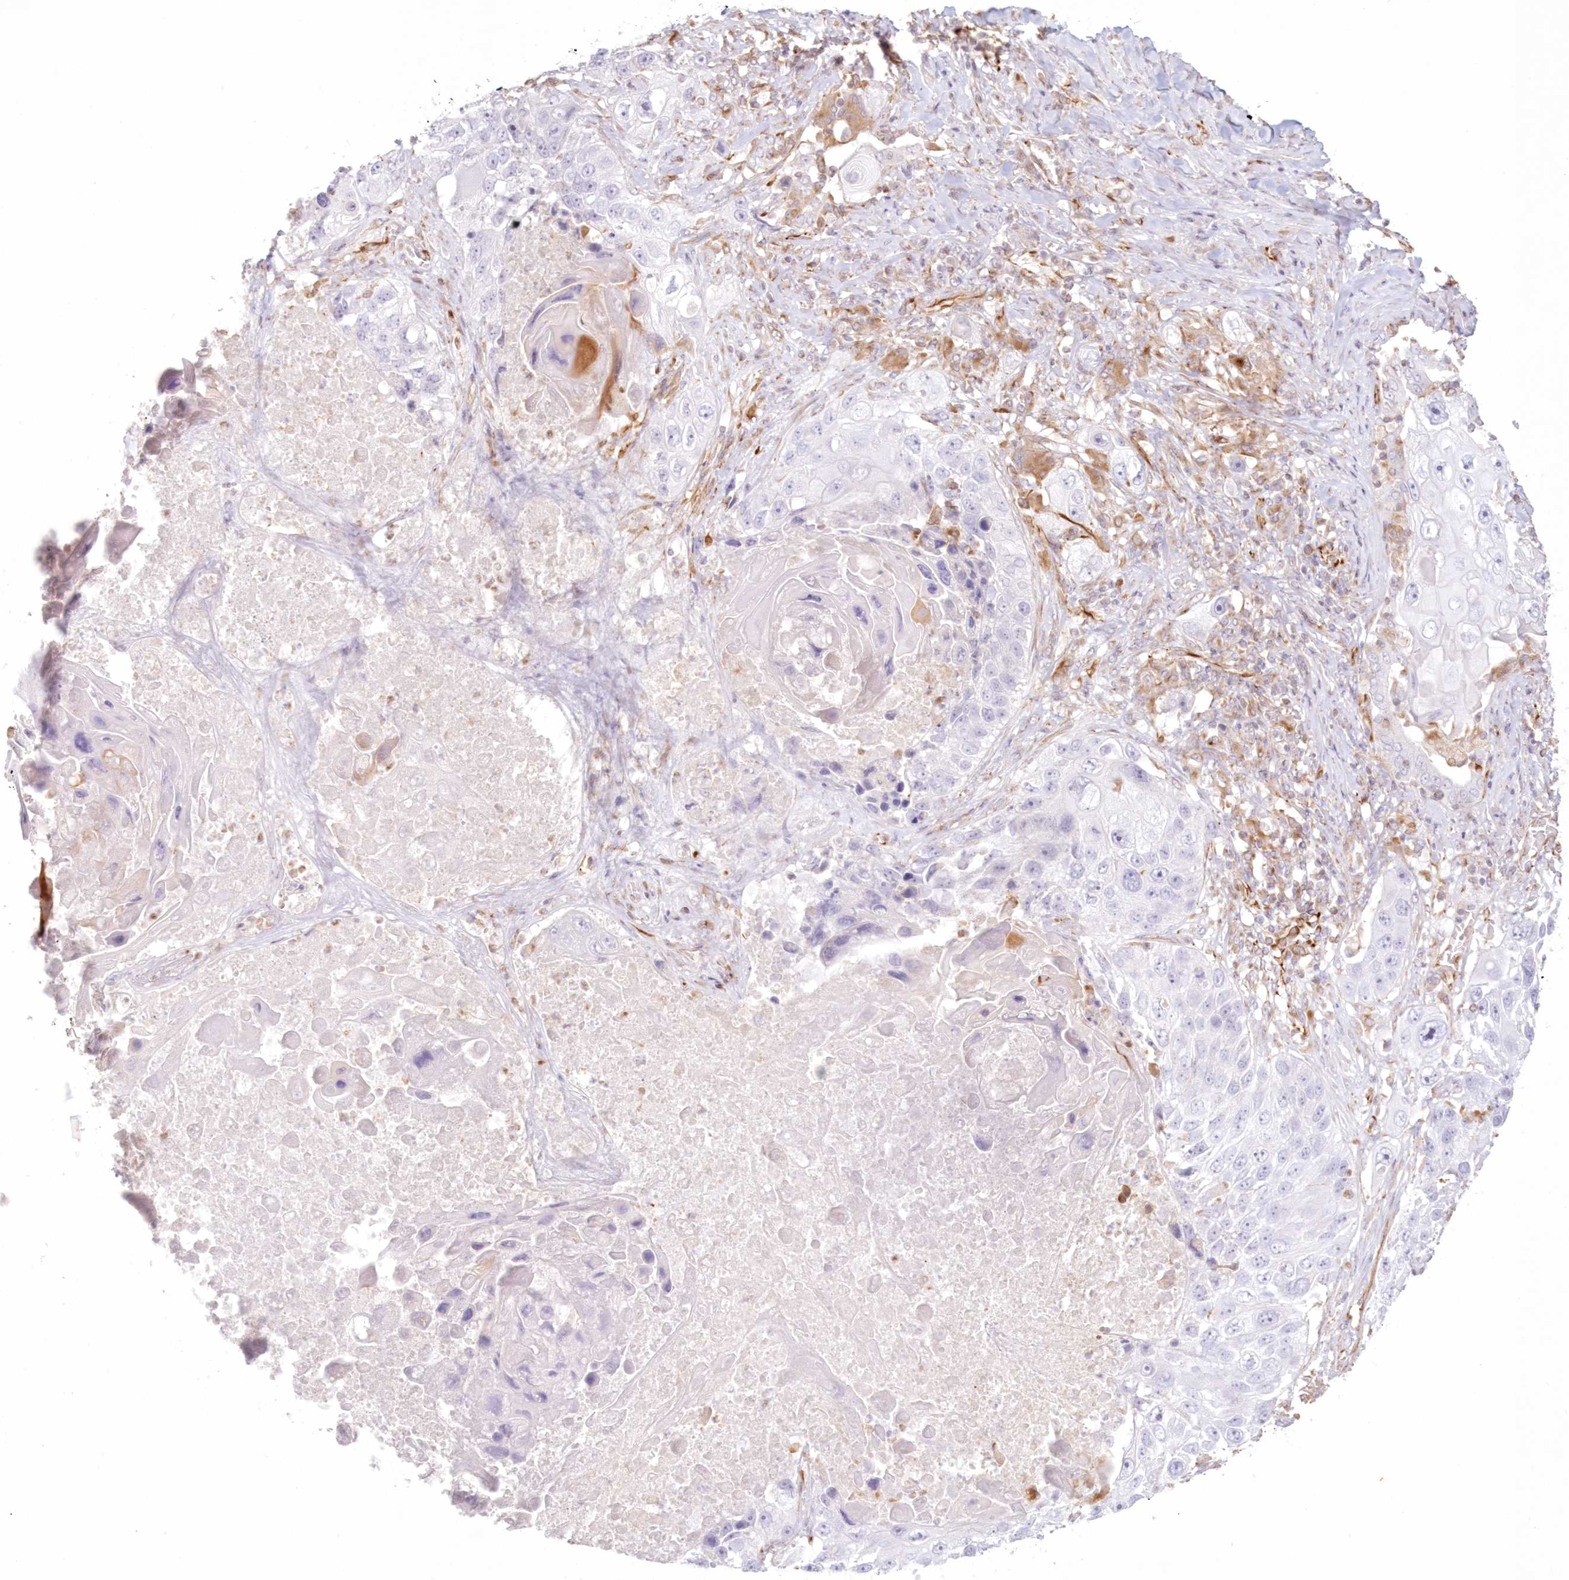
{"staining": {"intensity": "negative", "quantity": "none", "location": "none"}, "tissue": "lung cancer", "cell_type": "Tumor cells", "image_type": "cancer", "snomed": [{"axis": "morphology", "description": "Squamous cell carcinoma, NOS"}, {"axis": "topography", "description": "Lung"}], "caption": "Immunohistochemistry image of lung cancer stained for a protein (brown), which reveals no expression in tumor cells. Brightfield microscopy of immunohistochemistry stained with DAB (3,3'-diaminobenzidine) (brown) and hematoxylin (blue), captured at high magnification.", "gene": "DMRTB1", "patient": {"sex": "male", "age": 61}}